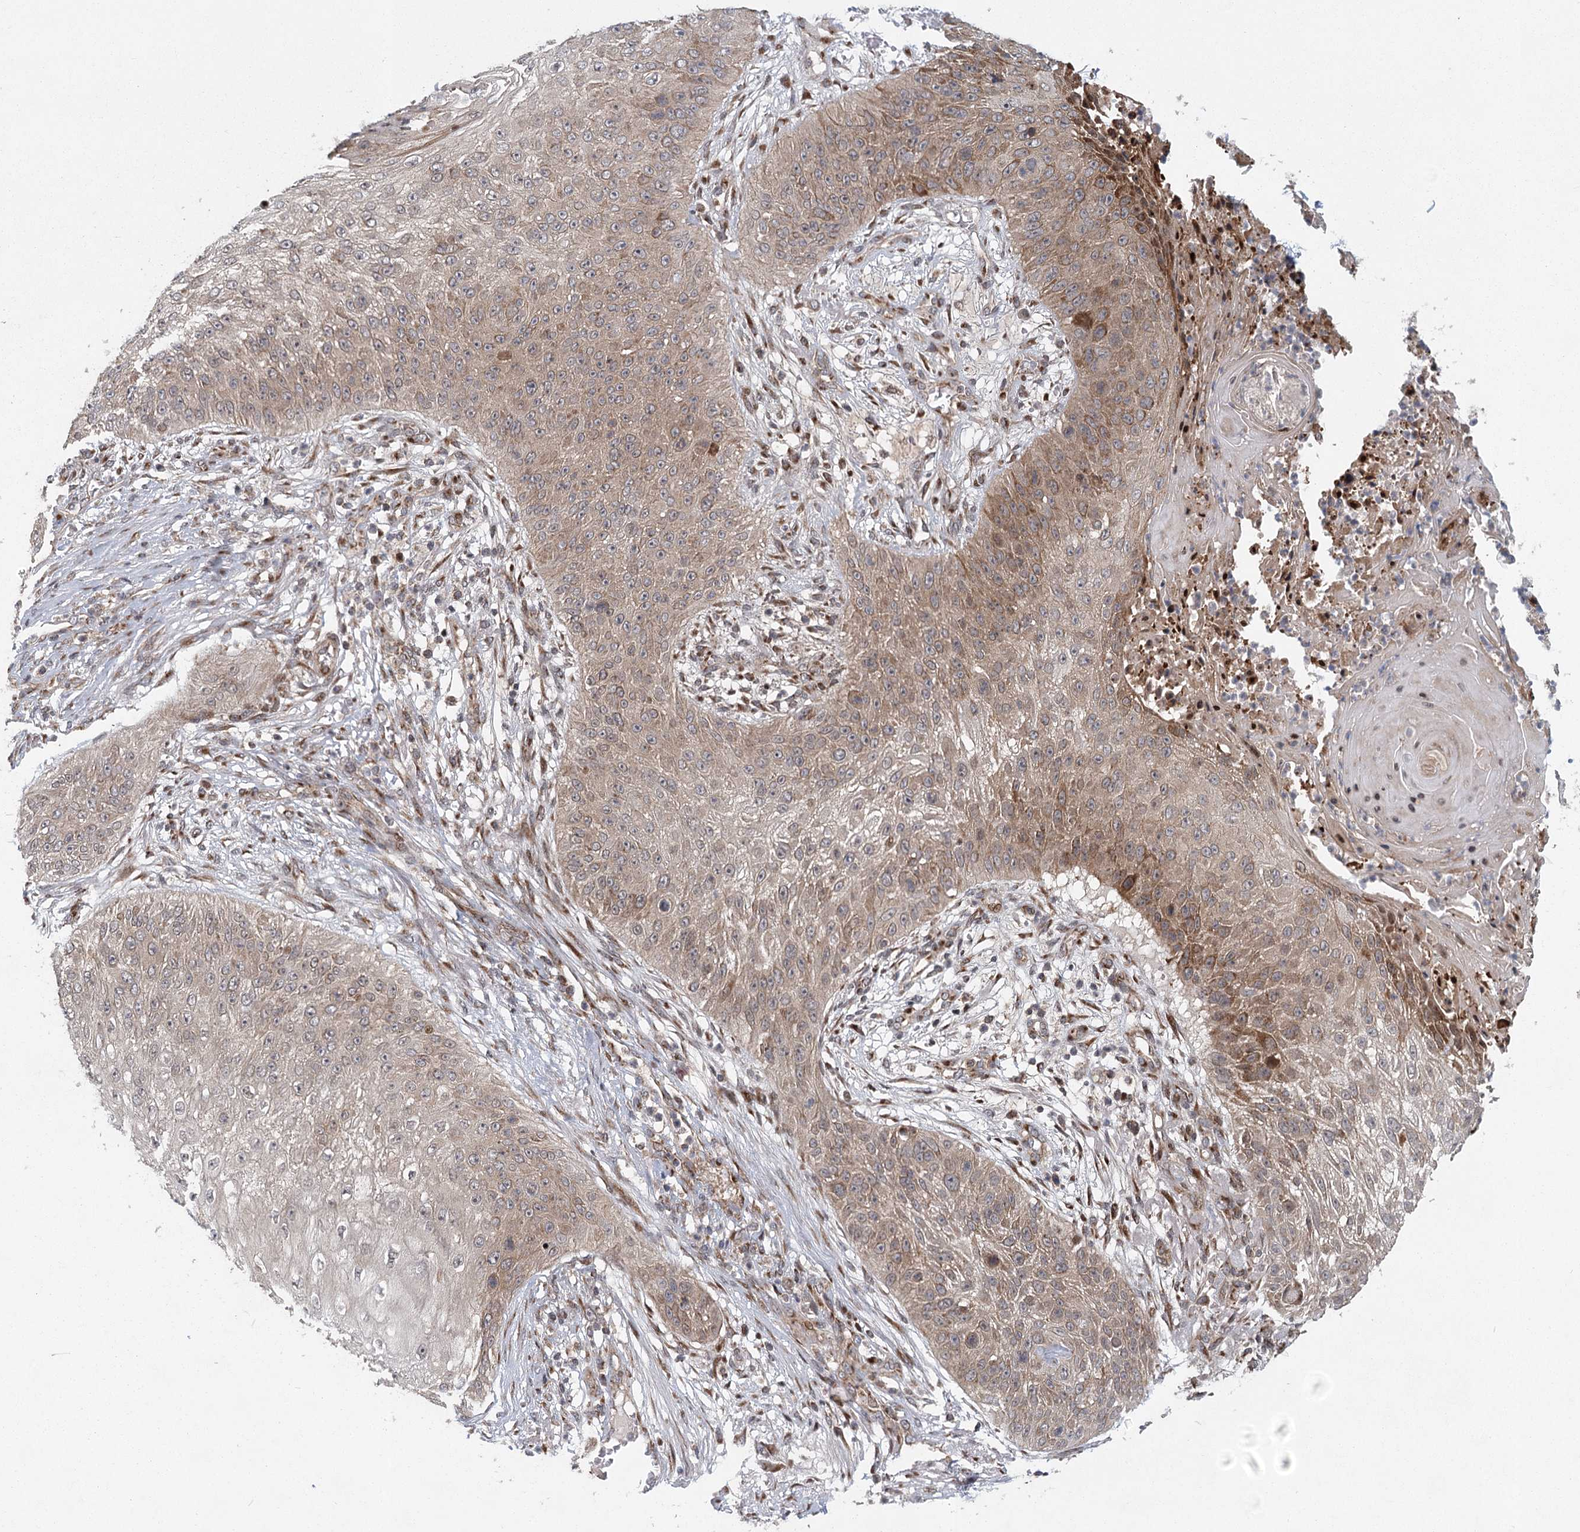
{"staining": {"intensity": "weak", "quantity": "25%-75%", "location": "cytoplasmic/membranous"}, "tissue": "skin cancer", "cell_type": "Tumor cells", "image_type": "cancer", "snomed": [{"axis": "morphology", "description": "Squamous cell carcinoma, NOS"}, {"axis": "topography", "description": "Skin"}], "caption": "About 25%-75% of tumor cells in skin squamous cell carcinoma demonstrate weak cytoplasmic/membranous protein staining as visualized by brown immunohistochemical staining.", "gene": "IFT46", "patient": {"sex": "female", "age": 80}}